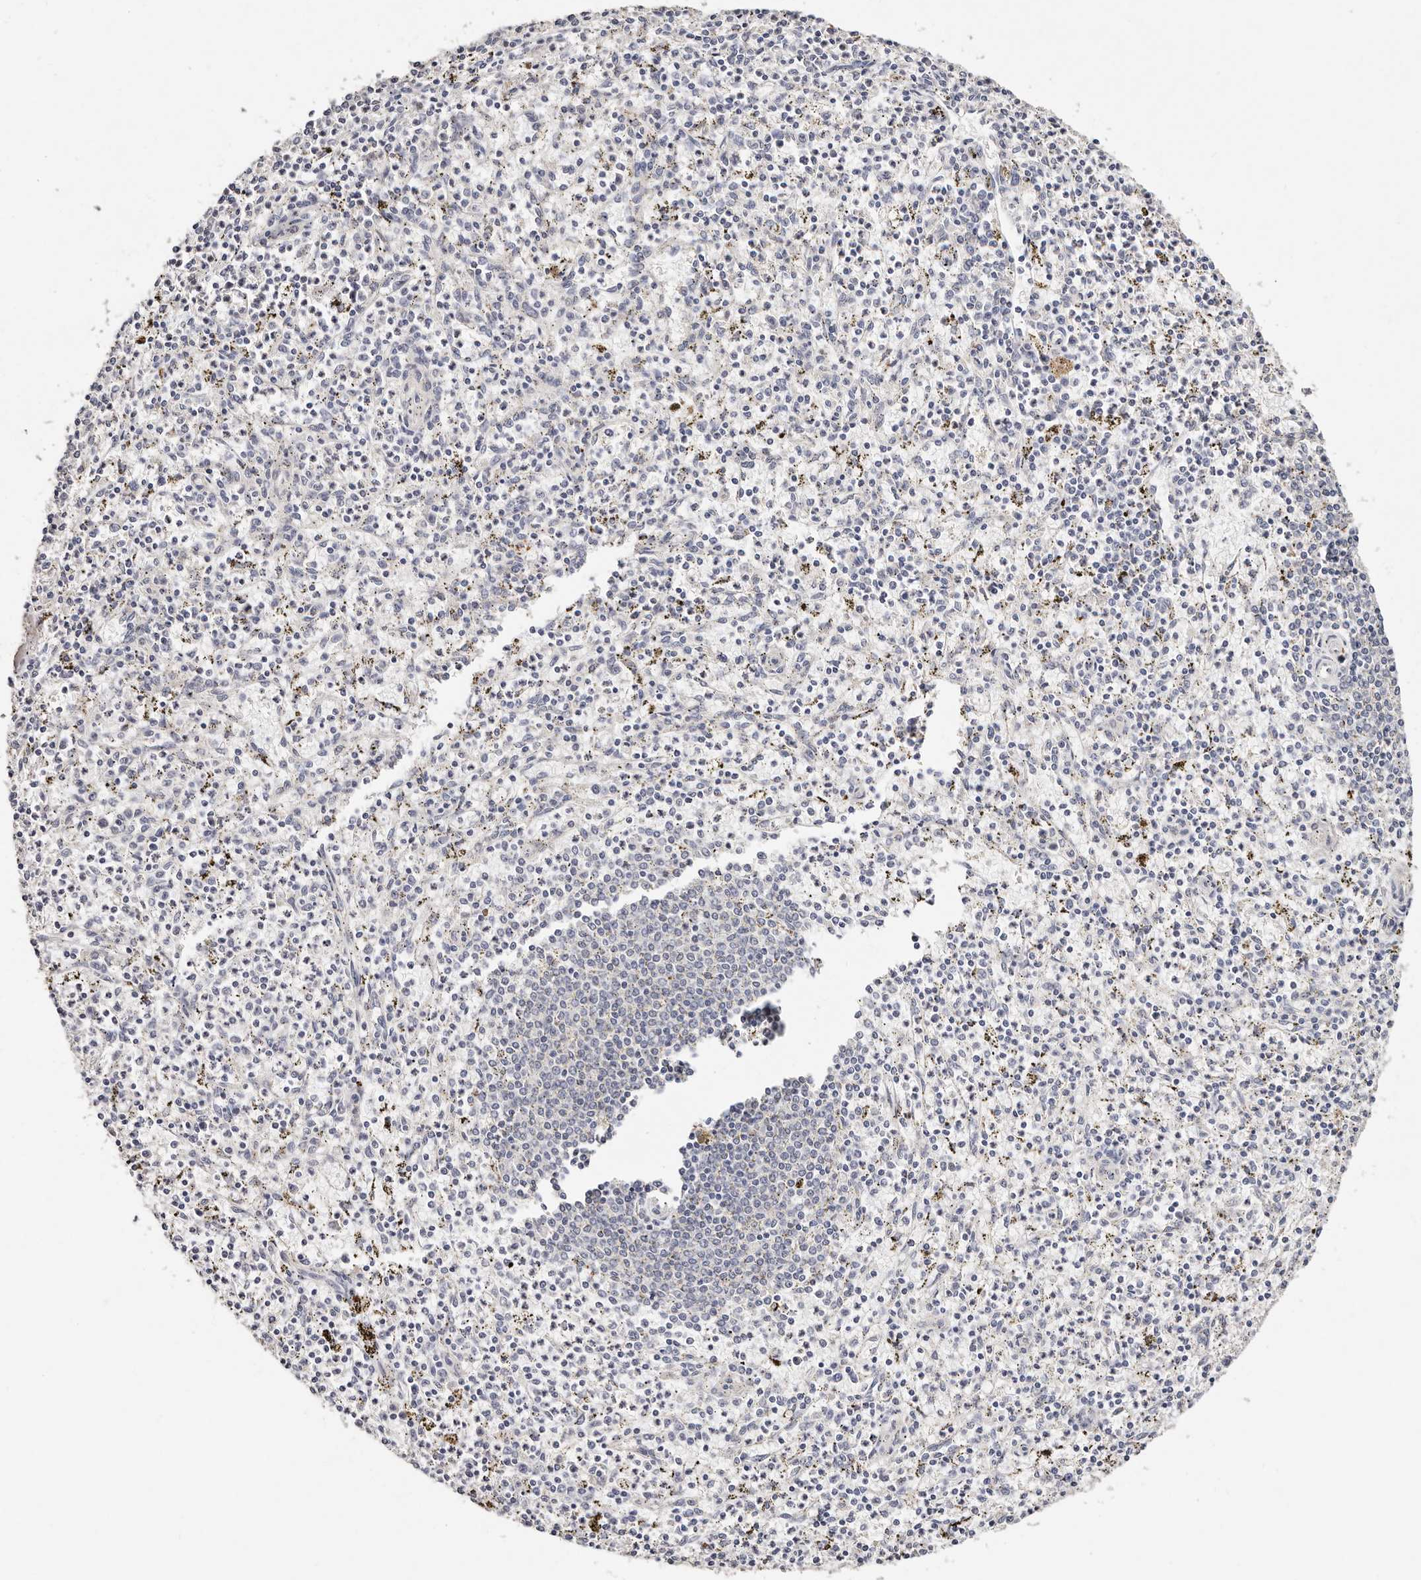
{"staining": {"intensity": "negative", "quantity": "none", "location": "none"}, "tissue": "spleen", "cell_type": "Cells in red pulp", "image_type": "normal", "snomed": [{"axis": "morphology", "description": "Normal tissue, NOS"}, {"axis": "topography", "description": "Spleen"}], "caption": "Immunohistochemical staining of normal spleen shows no significant staining in cells in red pulp.", "gene": "VIPAS39", "patient": {"sex": "male", "age": 72}}